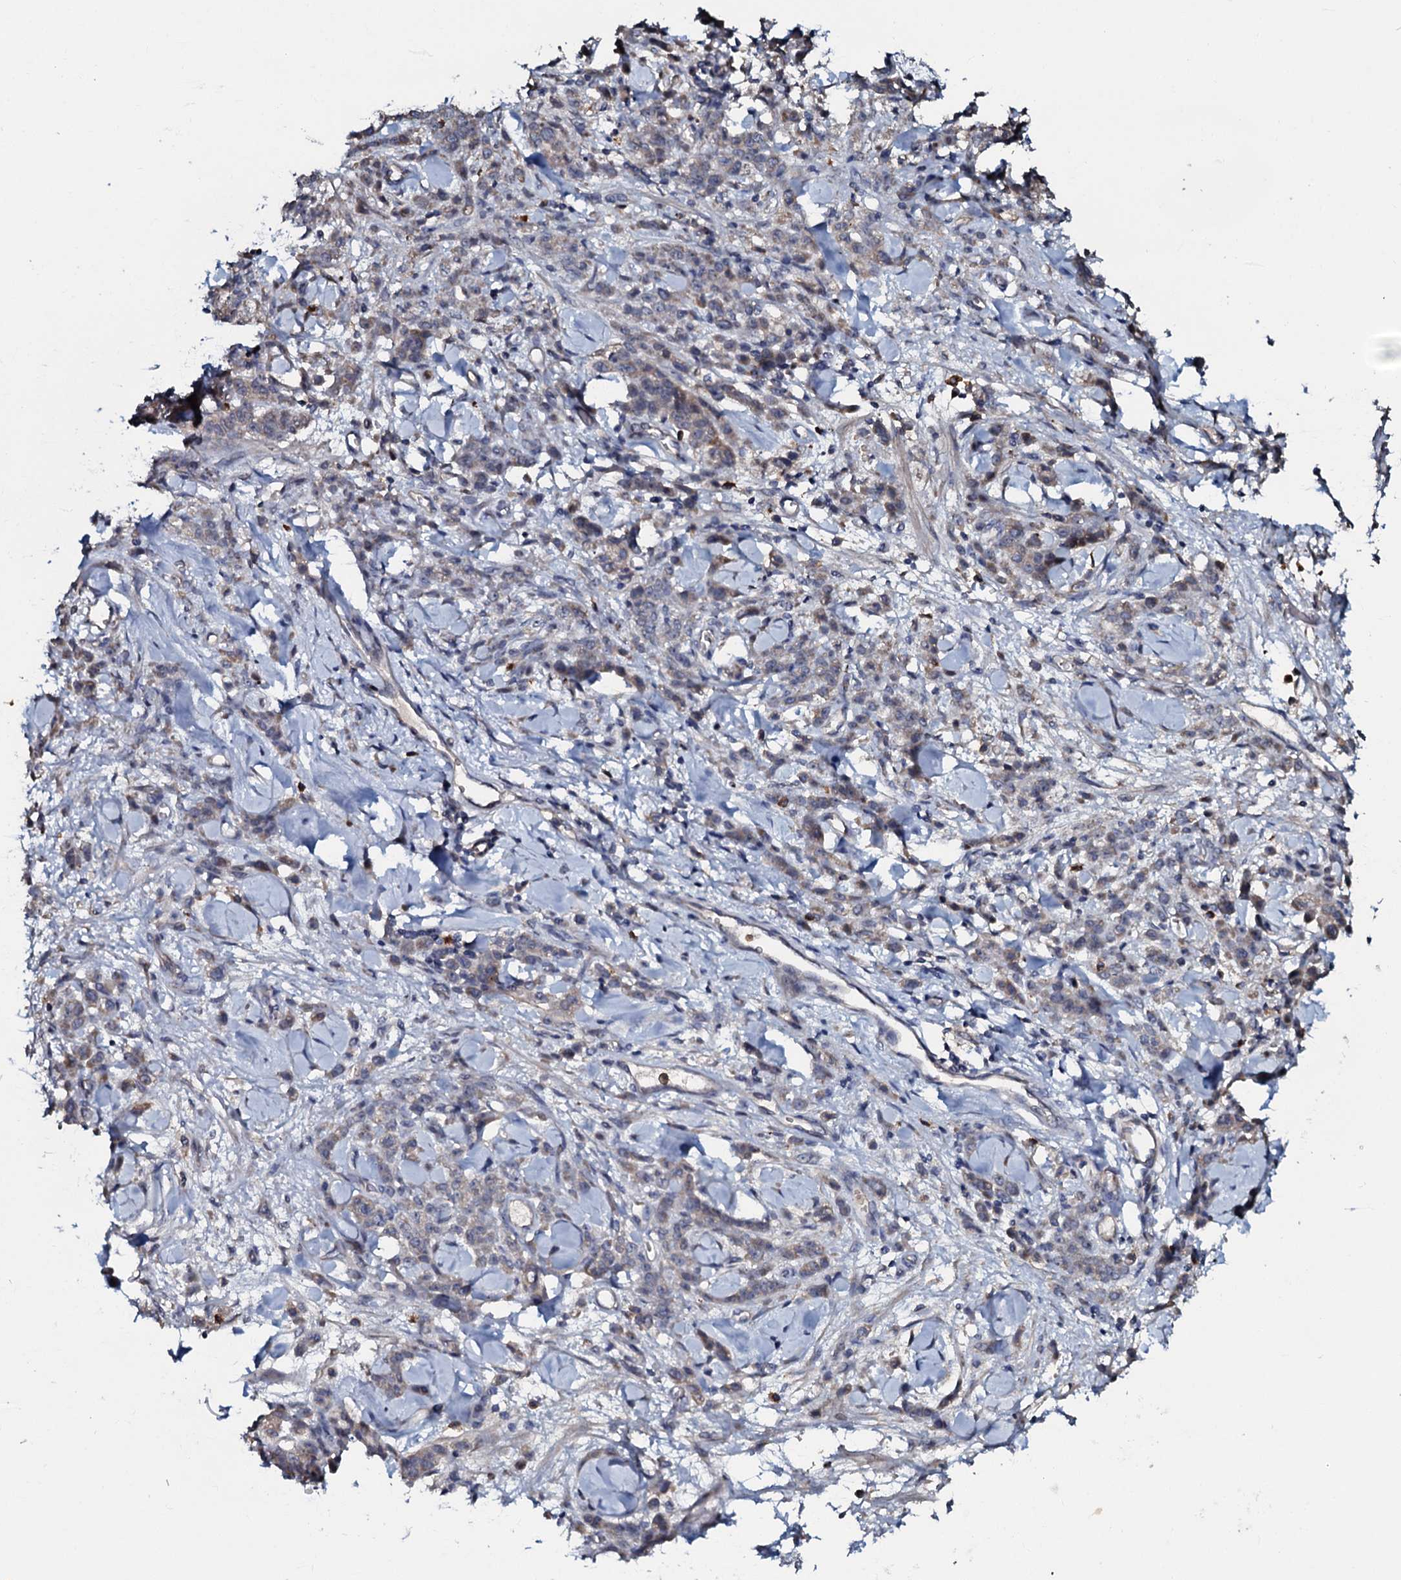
{"staining": {"intensity": "weak", "quantity": ">75%", "location": "cytoplasmic/membranous"}, "tissue": "stomach cancer", "cell_type": "Tumor cells", "image_type": "cancer", "snomed": [{"axis": "morphology", "description": "Normal tissue, NOS"}, {"axis": "morphology", "description": "Adenocarcinoma, NOS"}, {"axis": "topography", "description": "Stomach"}], "caption": "Approximately >75% of tumor cells in human stomach adenocarcinoma exhibit weak cytoplasmic/membranous protein expression as visualized by brown immunohistochemical staining.", "gene": "CPNE2", "patient": {"sex": "male", "age": 82}}